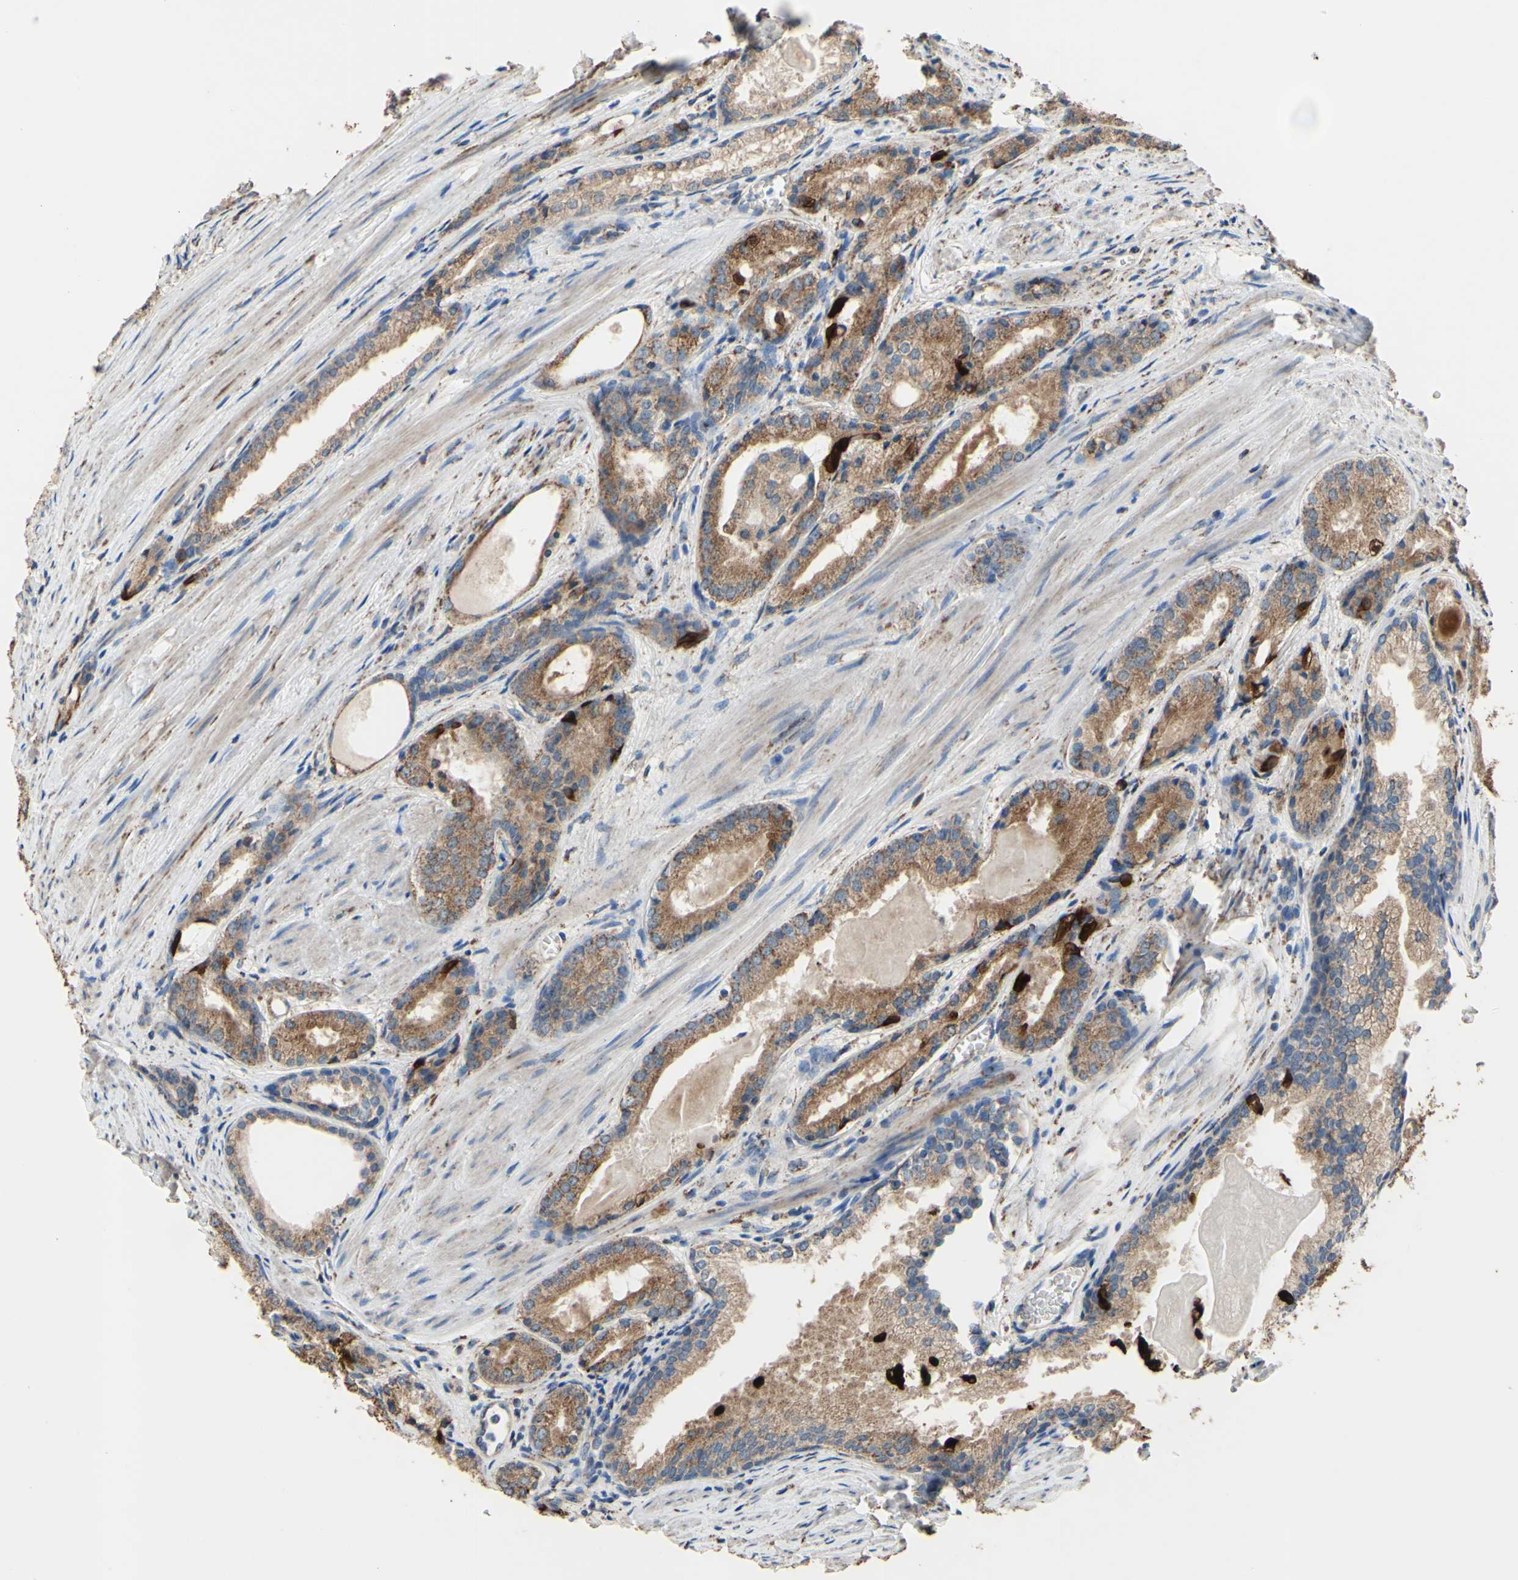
{"staining": {"intensity": "moderate", "quantity": ">75%", "location": "cytoplasmic/membranous"}, "tissue": "prostate cancer", "cell_type": "Tumor cells", "image_type": "cancer", "snomed": [{"axis": "morphology", "description": "Adenocarcinoma, Low grade"}, {"axis": "topography", "description": "Prostate"}], "caption": "This photomicrograph exhibits immunohistochemistry (IHC) staining of adenocarcinoma (low-grade) (prostate), with medium moderate cytoplasmic/membranous positivity in approximately >75% of tumor cells.", "gene": "CMKLR2", "patient": {"sex": "male", "age": 60}}